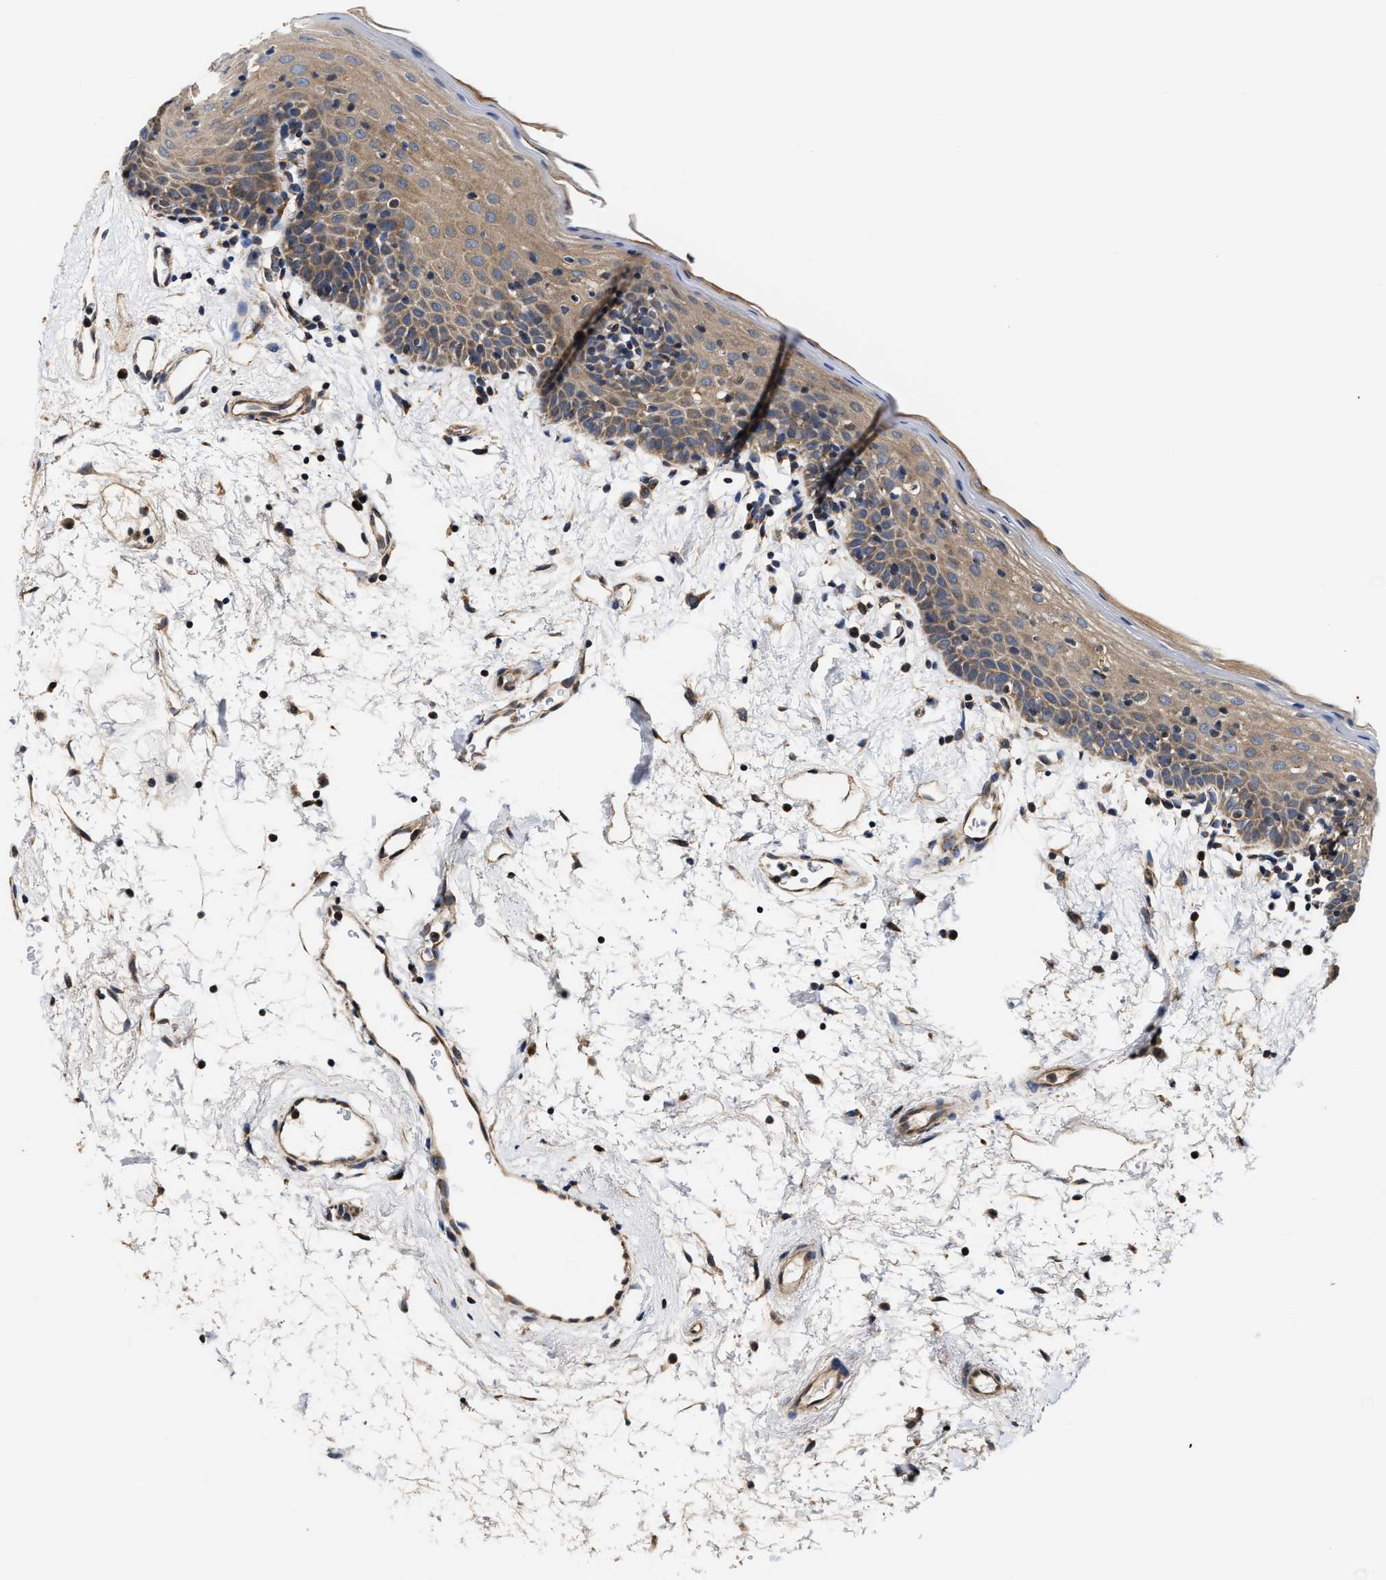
{"staining": {"intensity": "moderate", "quantity": "25%-75%", "location": "cytoplasmic/membranous"}, "tissue": "oral mucosa", "cell_type": "Squamous epithelial cells", "image_type": "normal", "snomed": [{"axis": "morphology", "description": "Normal tissue, NOS"}, {"axis": "topography", "description": "Oral tissue"}], "caption": "Moderate cytoplasmic/membranous staining is identified in about 25%-75% of squamous epithelial cells in unremarkable oral mucosa. (Brightfield microscopy of DAB IHC at high magnification).", "gene": "TRAF6", "patient": {"sex": "male", "age": 66}}